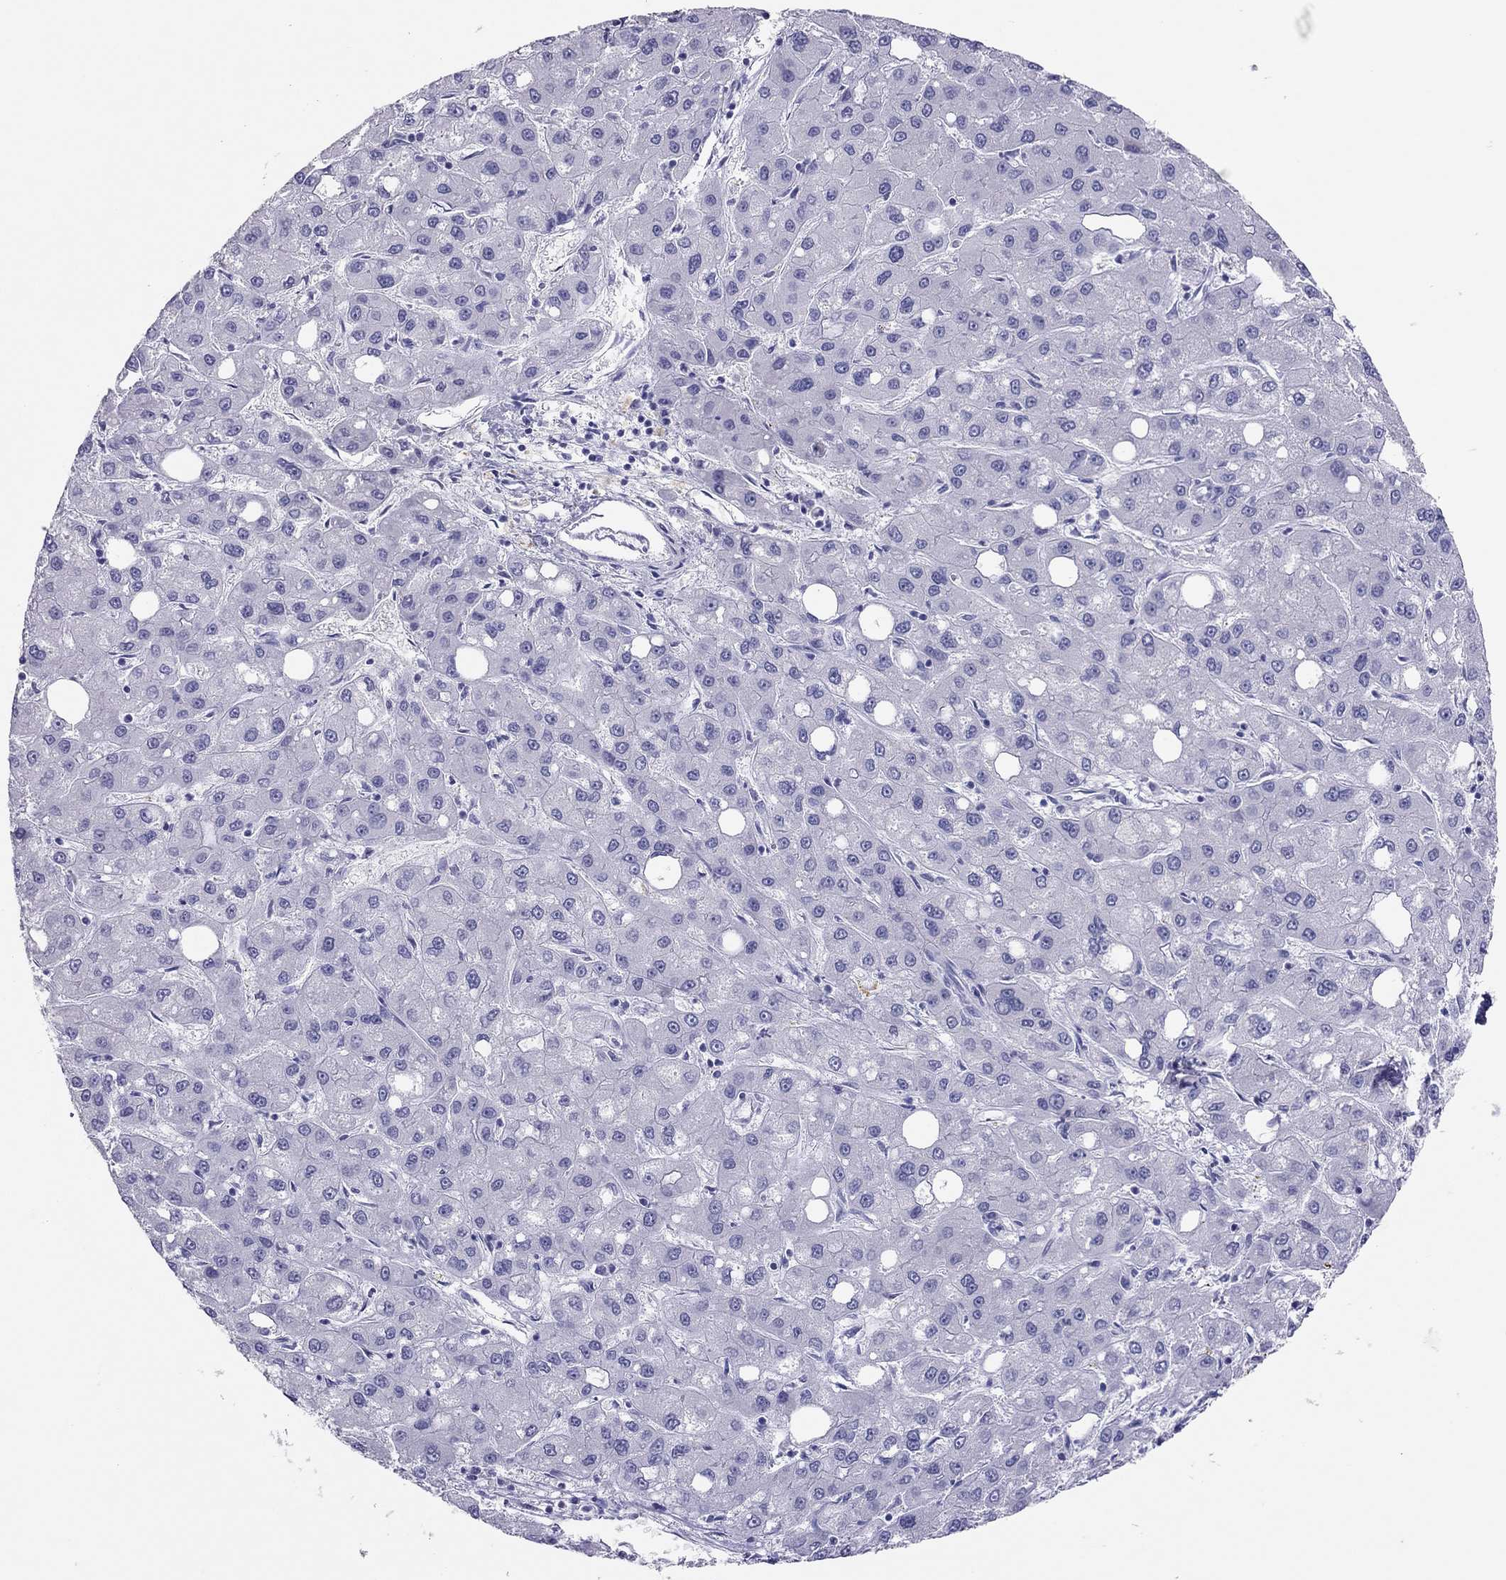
{"staining": {"intensity": "negative", "quantity": "none", "location": "none"}, "tissue": "liver cancer", "cell_type": "Tumor cells", "image_type": "cancer", "snomed": [{"axis": "morphology", "description": "Carcinoma, Hepatocellular, NOS"}, {"axis": "topography", "description": "Liver"}], "caption": "Immunohistochemical staining of hepatocellular carcinoma (liver) demonstrates no significant staining in tumor cells. The staining was performed using DAB to visualize the protein expression in brown, while the nuclei were stained in blue with hematoxylin (Magnification: 20x).", "gene": "TSHB", "patient": {"sex": "male", "age": 73}}